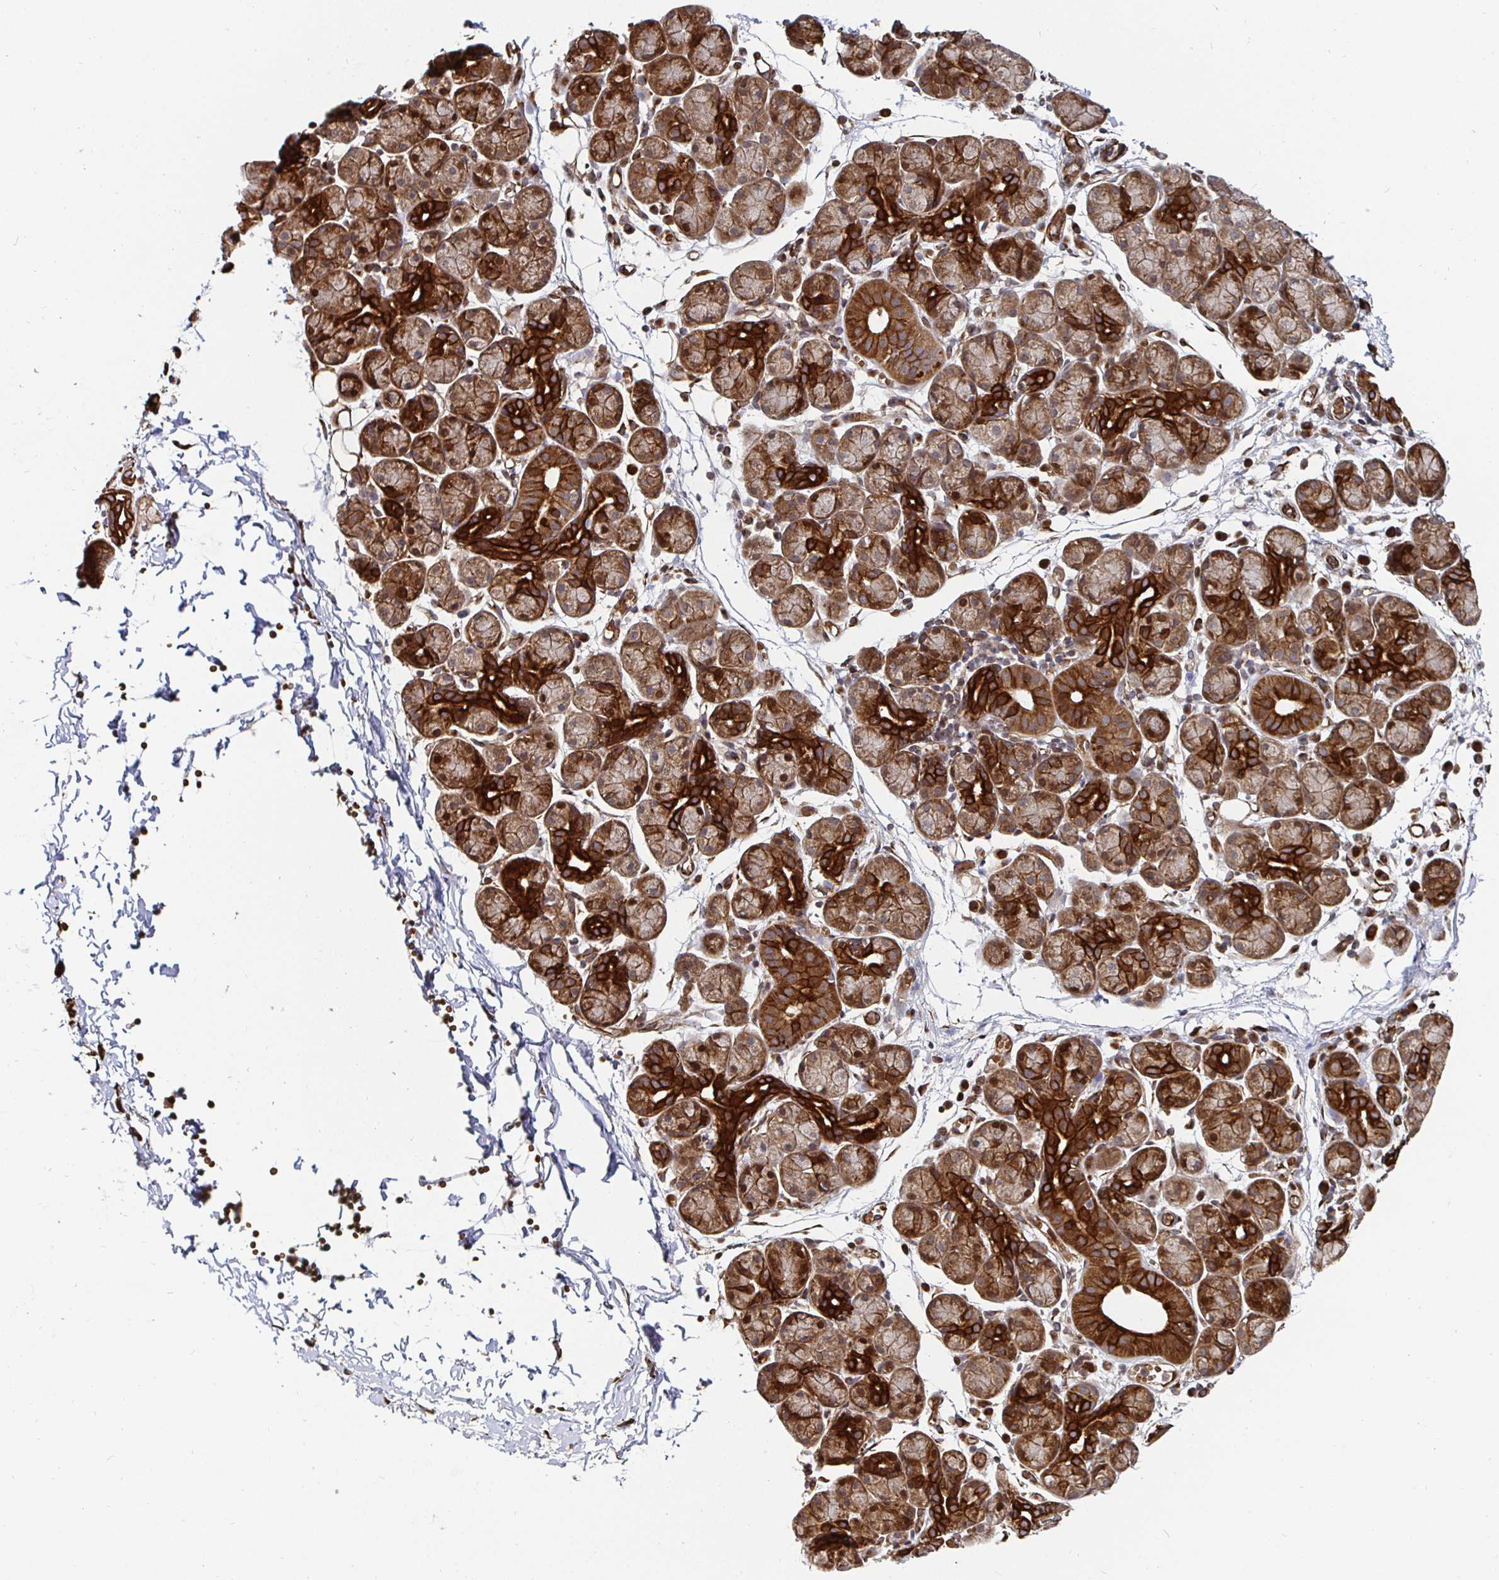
{"staining": {"intensity": "strong", "quantity": "25%-75%", "location": "cytoplasmic/membranous"}, "tissue": "salivary gland", "cell_type": "Glandular cells", "image_type": "normal", "snomed": [{"axis": "morphology", "description": "Normal tissue, NOS"}, {"axis": "morphology", "description": "Inflammation, NOS"}, {"axis": "topography", "description": "Lymph node"}, {"axis": "topography", "description": "Salivary gland"}], "caption": "Salivary gland stained with IHC shows strong cytoplasmic/membranous expression in approximately 25%-75% of glandular cells. (Stains: DAB in brown, nuclei in blue, Microscopy: brightfield microscopy at high magnification).", "gene": "TBKBP1", "patient": {"sex": "male", "age": 3}}